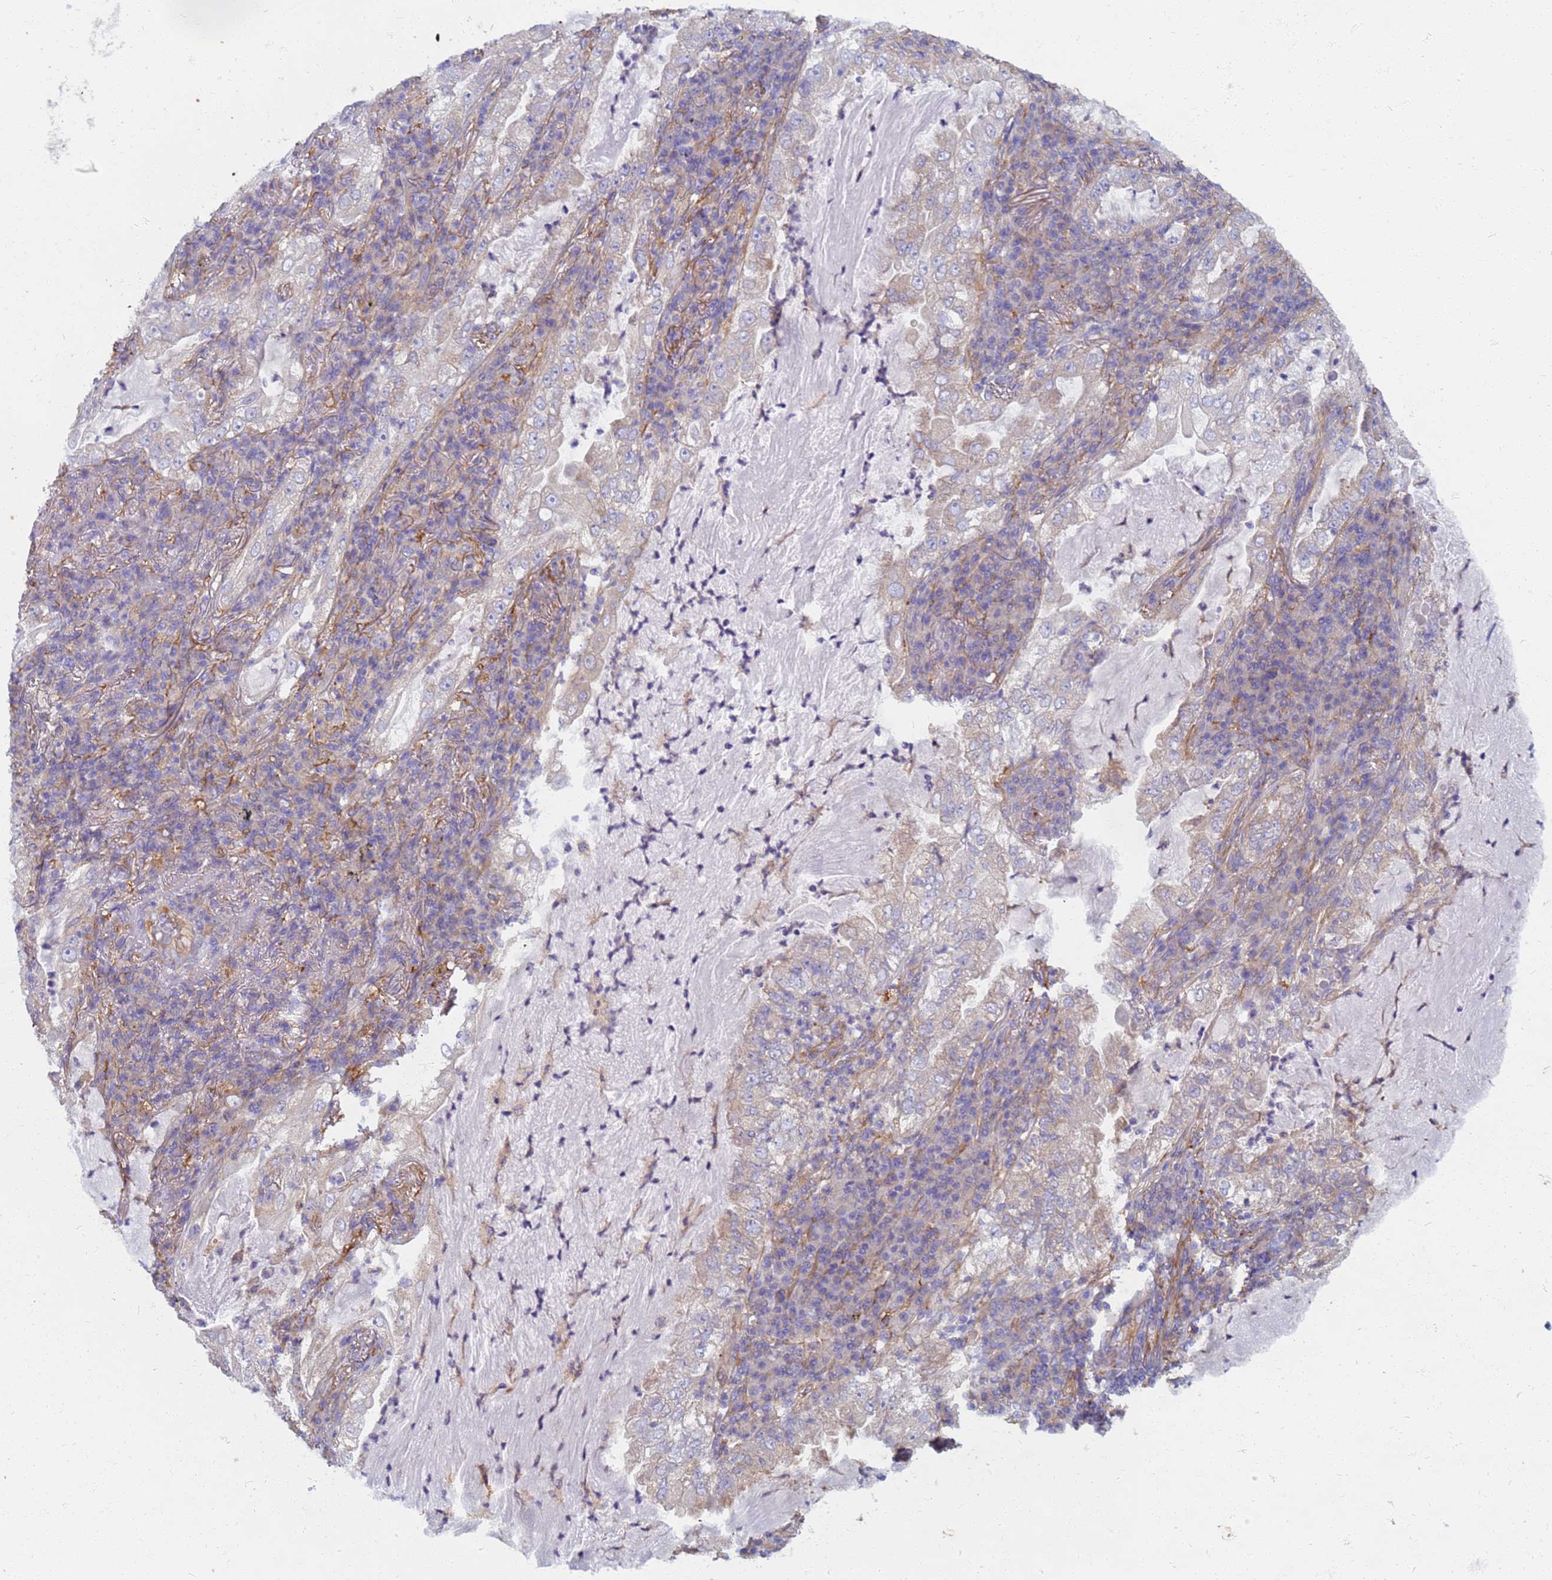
{"staining": {"intensity": "negative", "quantity": "none", "location": "none"}, "tissue": "lung cancer", "cell_type": "Tumor cells", "image_type": "cancer", "snomed": [{"axis": "morphology", "description": "Adenocarcinoma, NOS"}, {"axis": "topography", "description": "Lung"}], "caption": "Immunohistochemistry (IHC) photomicrograph of lung cancer stained for a protein (brown), which demonstrates no positivity in tumor cells.", "gene": "EEA1", "patient": {"sex": "female", "age": 73}}